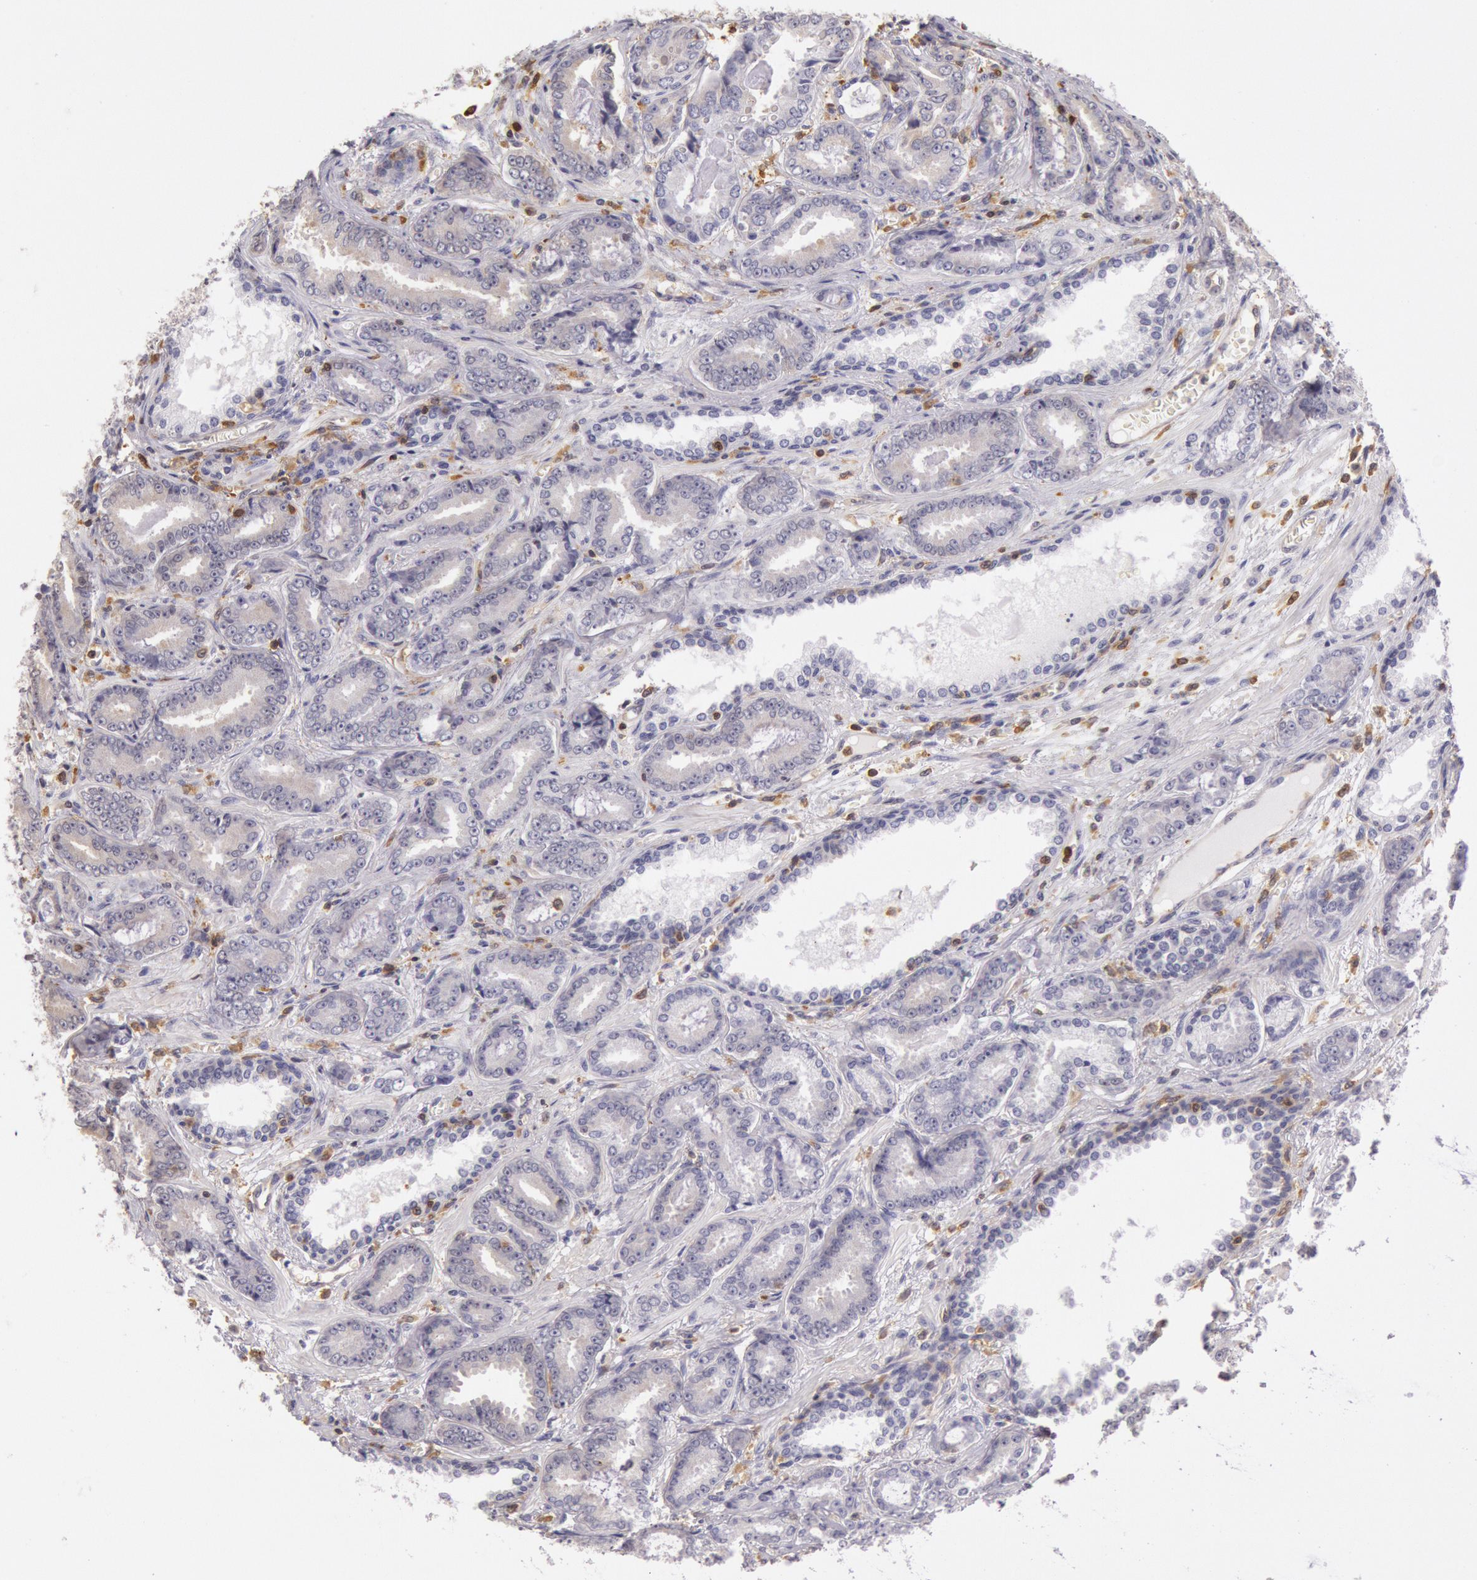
{"staining": {"intensity": "negative", "quantity": "none", "location": "none"}, "tissue": "prostate cancer", "cell_type": "Tumor cells", "image_type": "cancer", "snomed": [{"axis": "morphology", "description": "Adenocarcinoma, Low grade"}, {"axis": "topography", "description": "Prostate"}], "caption": "DAB (3,3'-diaminobenzidine) immunohistochemical staining of human prostate cancer exhibits no significant expression in tumor cells. Nuclei are stained in blue.", "gene": "HIF1A", "patient": {"sex": "male", "age": 65}}